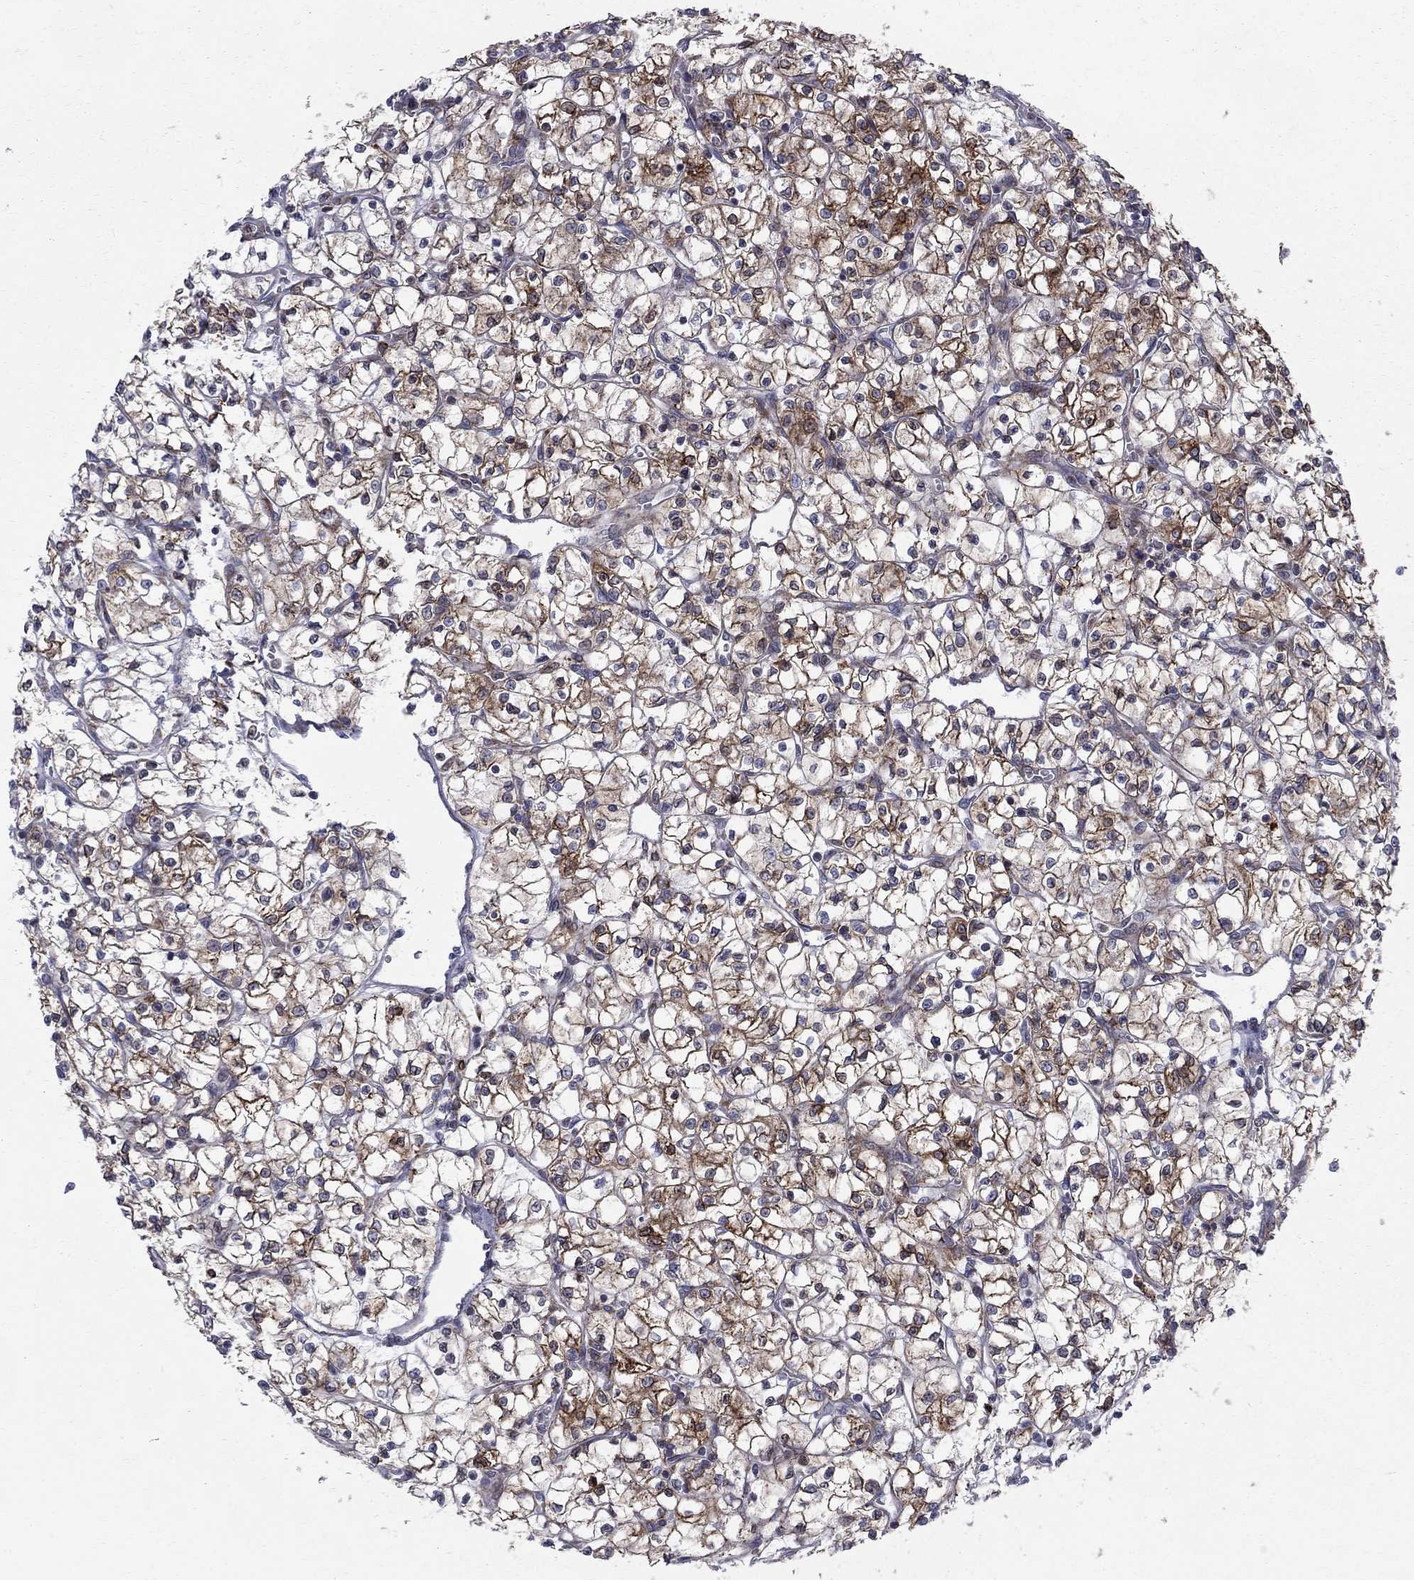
{"staining": {"intensity": "moderate", "quantity": "25%-75%", "location": "cytoplasmic/membranous"}, "tissue": "renal cancer", "cell_type": "Tumor cells", "image_type": "cancer", "snomed": [{"axis": "morphology", "description": "Adenocarcinoma, NOS"}, {"axis": "topography", "description": "Kidney"}], "caption": "IHC of human renal adenocarcinoma reveals medium levels of moderate cytoplasmic/membranous positivity in approximately 25%-75% of tumor cells. The protein is shown in brown color, while the nuclei are stained blue.", "gene": "CAB39L", "patient": {"sex": "female", "age": 64}}